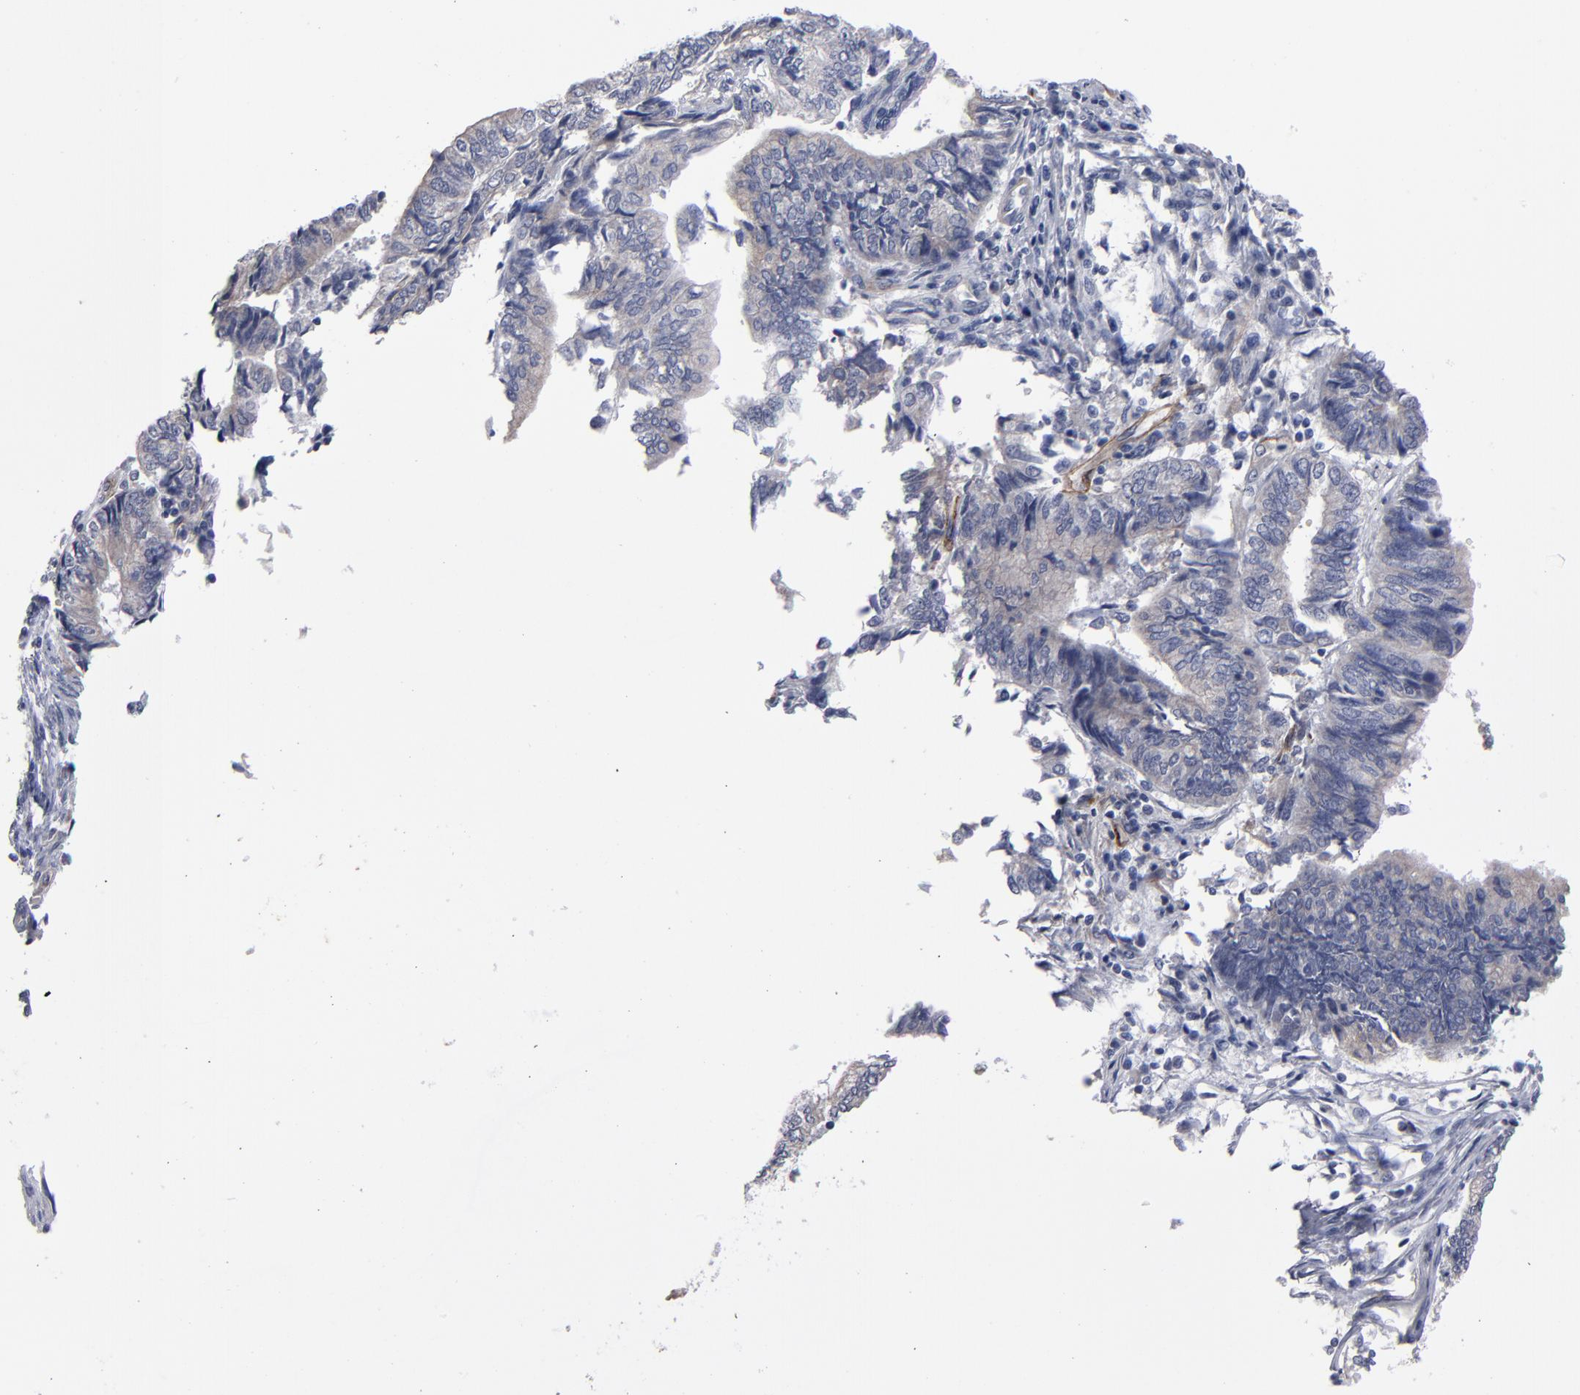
{"staining": {"intensity": "weak", "quantity": ">75%", "location": "cytoplasmic/membranous"}, "tissue": "endometrial cancer", "cell_type": "Tumor cells", "image_type": "cancer", "snomed": [{"axis": "morphology", "description": "Adenocarcinoma, NOS"}, {"axis": "topography", "description": "Uterus"}, {"axis": "topography", "description": "Endometrium"}], "caption": "An image of human endometrial adenocarcinoma stained for a protein displays weak cytoplasmic/membranous brown staining in tumor cells.", "gene": "ZNF175", "patient": {"sex": "female", "age": 70}}